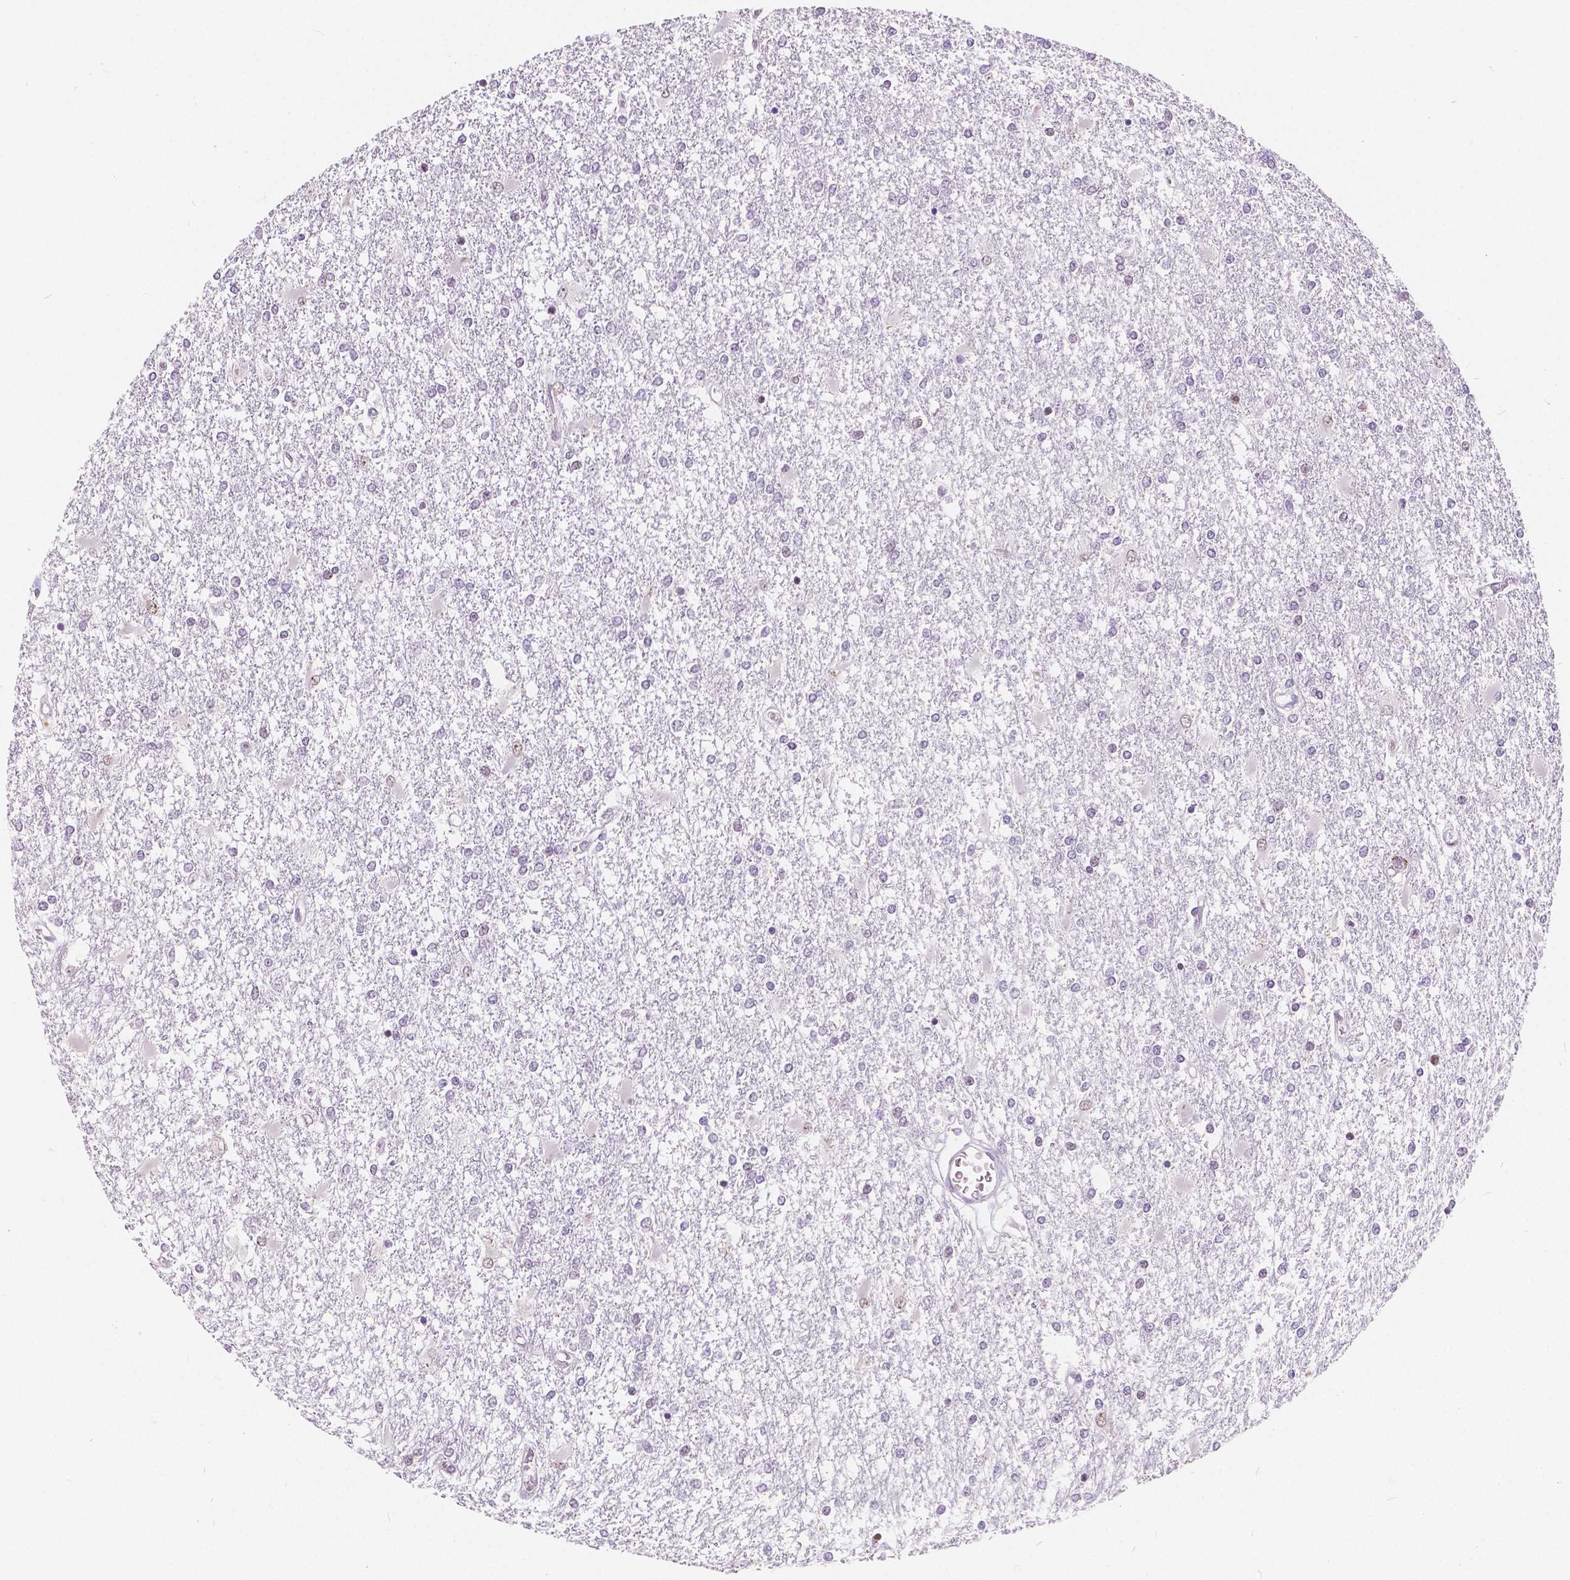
{"staining": {"intensity": "negative", "quantity": "none", "location": "none"}, "tissue": "glioma", "cell_type": "Tumor cells", "image_type": "cancer", "snomed": [{"axis": "morphology", "description": "Glioma, malignant, High grade"}, {"axis": "topography", "description": "Cerebral cortex"}], "caption": "An IHC histopathology image of glioma is shown. There is no staining in tumor cells of glioma. (DAB (3,3'-diaminobenzidine) immunohistochemistry with hematoxylin counter stain).", "gene": "NOLC1", "patient": {"sex": "male", "age": 79}}